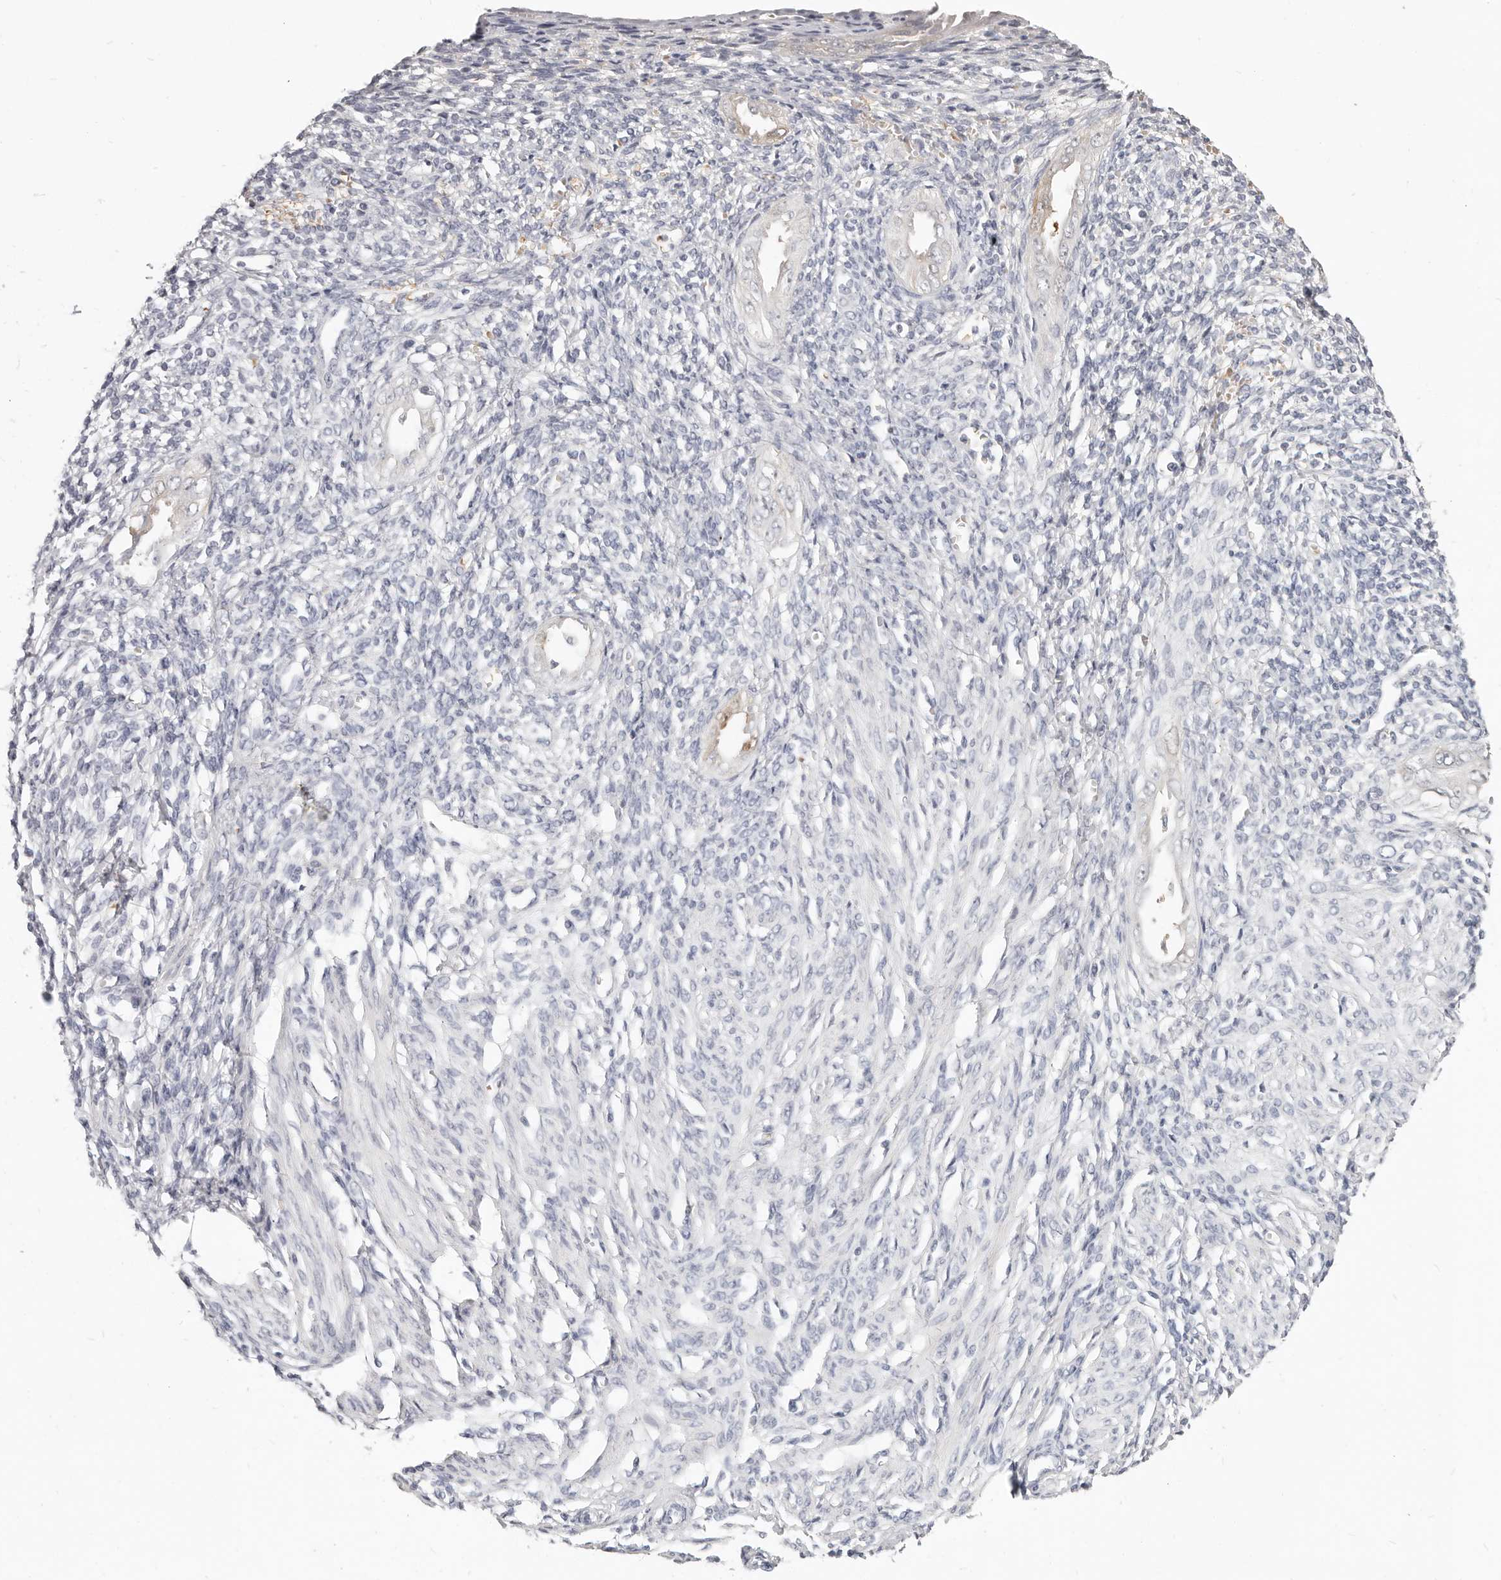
{"staining": {"intensity": "negative", "quantity": "none", "location": "none"}, "tissue": "endometrium", "cell_type": "Cells in endometrial stroma", "image_type": "normal", "snomed": [{"axis": "morphology", "description": "Normal tissue, NOS"}, {"axis": "topography", "description": "Endometrium"}], "caption": "A micrograph of endometrium stained for a protein displays no brown staining in cells in endometrial stroma.", "gene": "TMEM63B", "patient": {"sex": "female", "age": 66}}